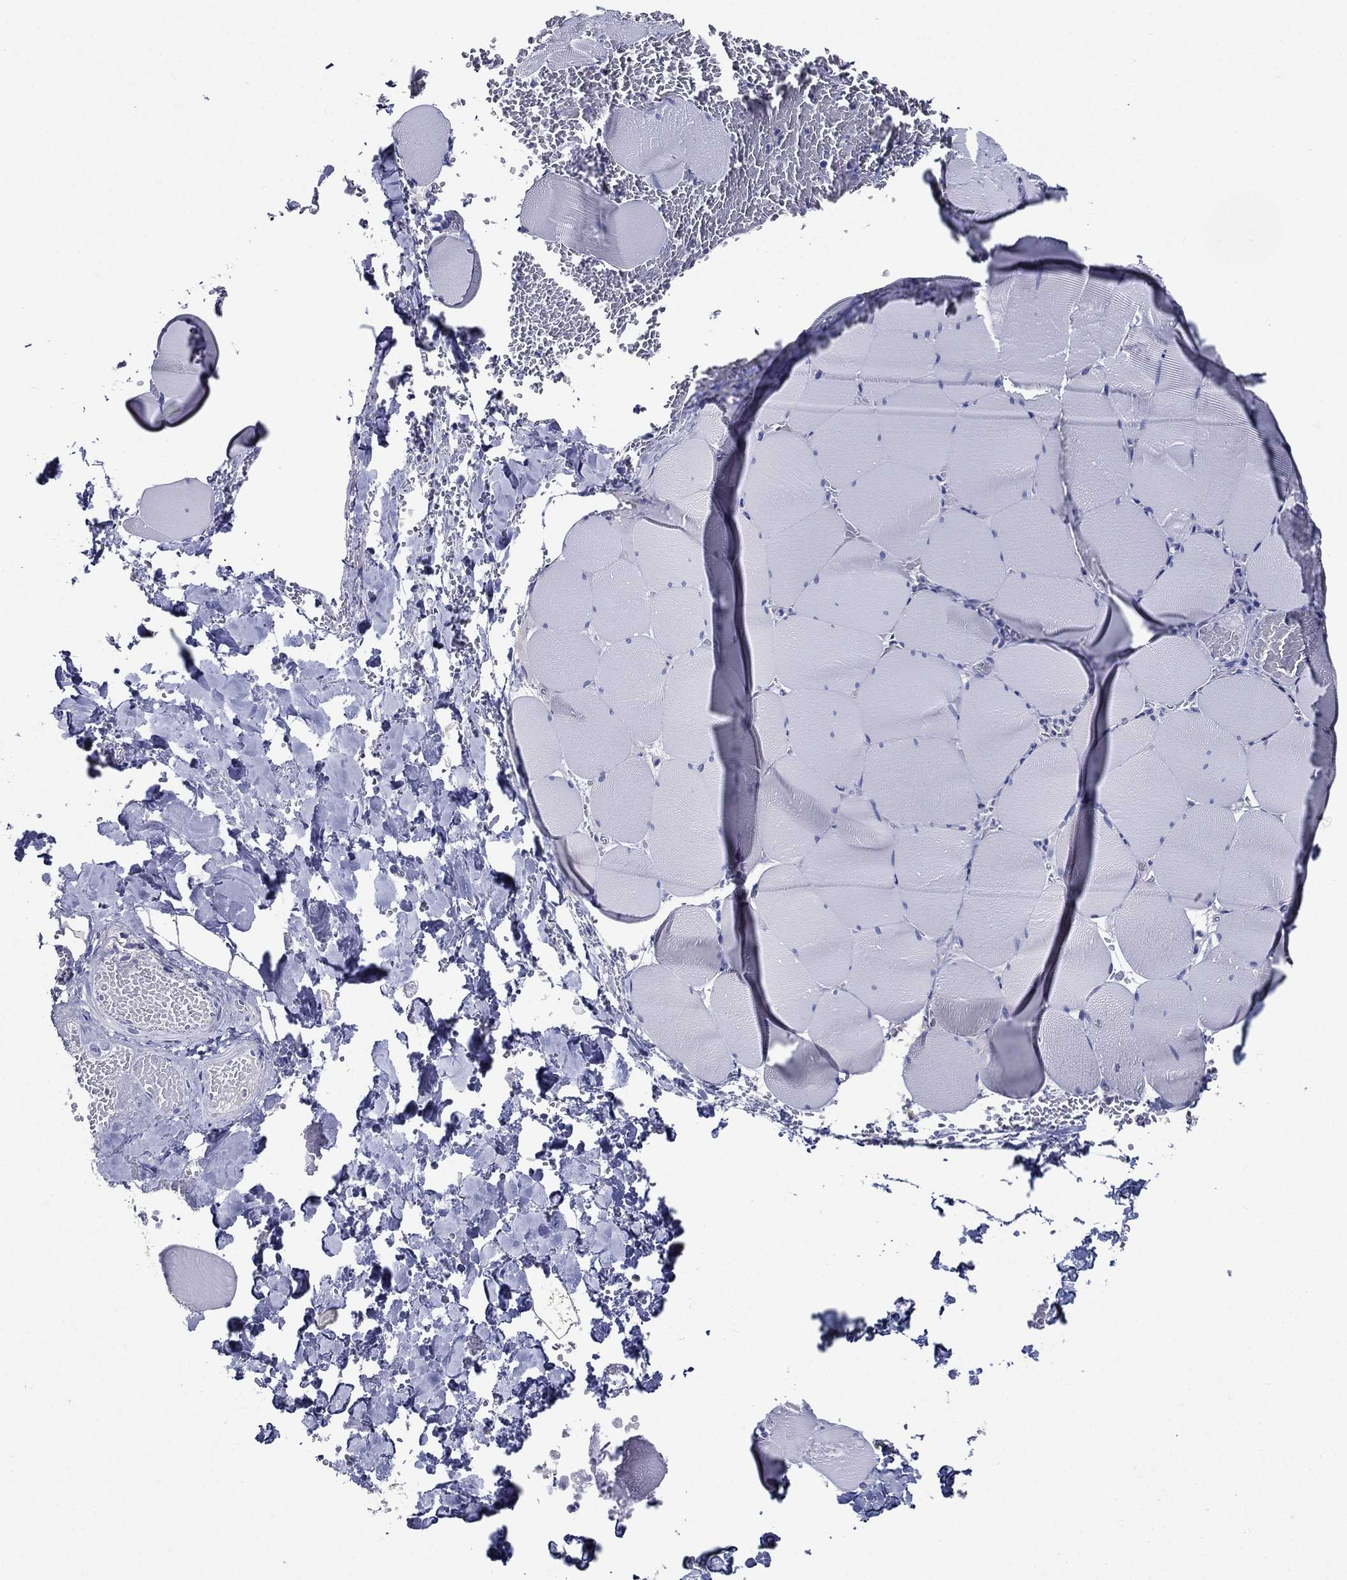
{"staining": {"intensity": "negative", "quantity": "none", "location": "none"}, "tissue": "skeletal muscle", "cell_type": "Myocytes", "image_type": "normal", "snomed": [{"axis": "morphology", "description": "Normal tissue, NOS"}, {"axis": "morphology", "description": "Malignant melanoma, Metastatic site"}, {"axis": "topography", "description": "Skeletal muscle"}], "caption": "This histopathology image is of unremarkable skeletal muscle stained with IHC to label a protein in brown with the nuclei are counter-stained blue. There is no expression in myocytes. The staining was performed using DAB (3,3'-diaminobenzidine) to visualize the protein expression in brown, while the nuclei were stained in blue with hematoxylin (Magnification: 20x).", "gene": "ACE2", "patient": {"sex": "male", "age": 50}}